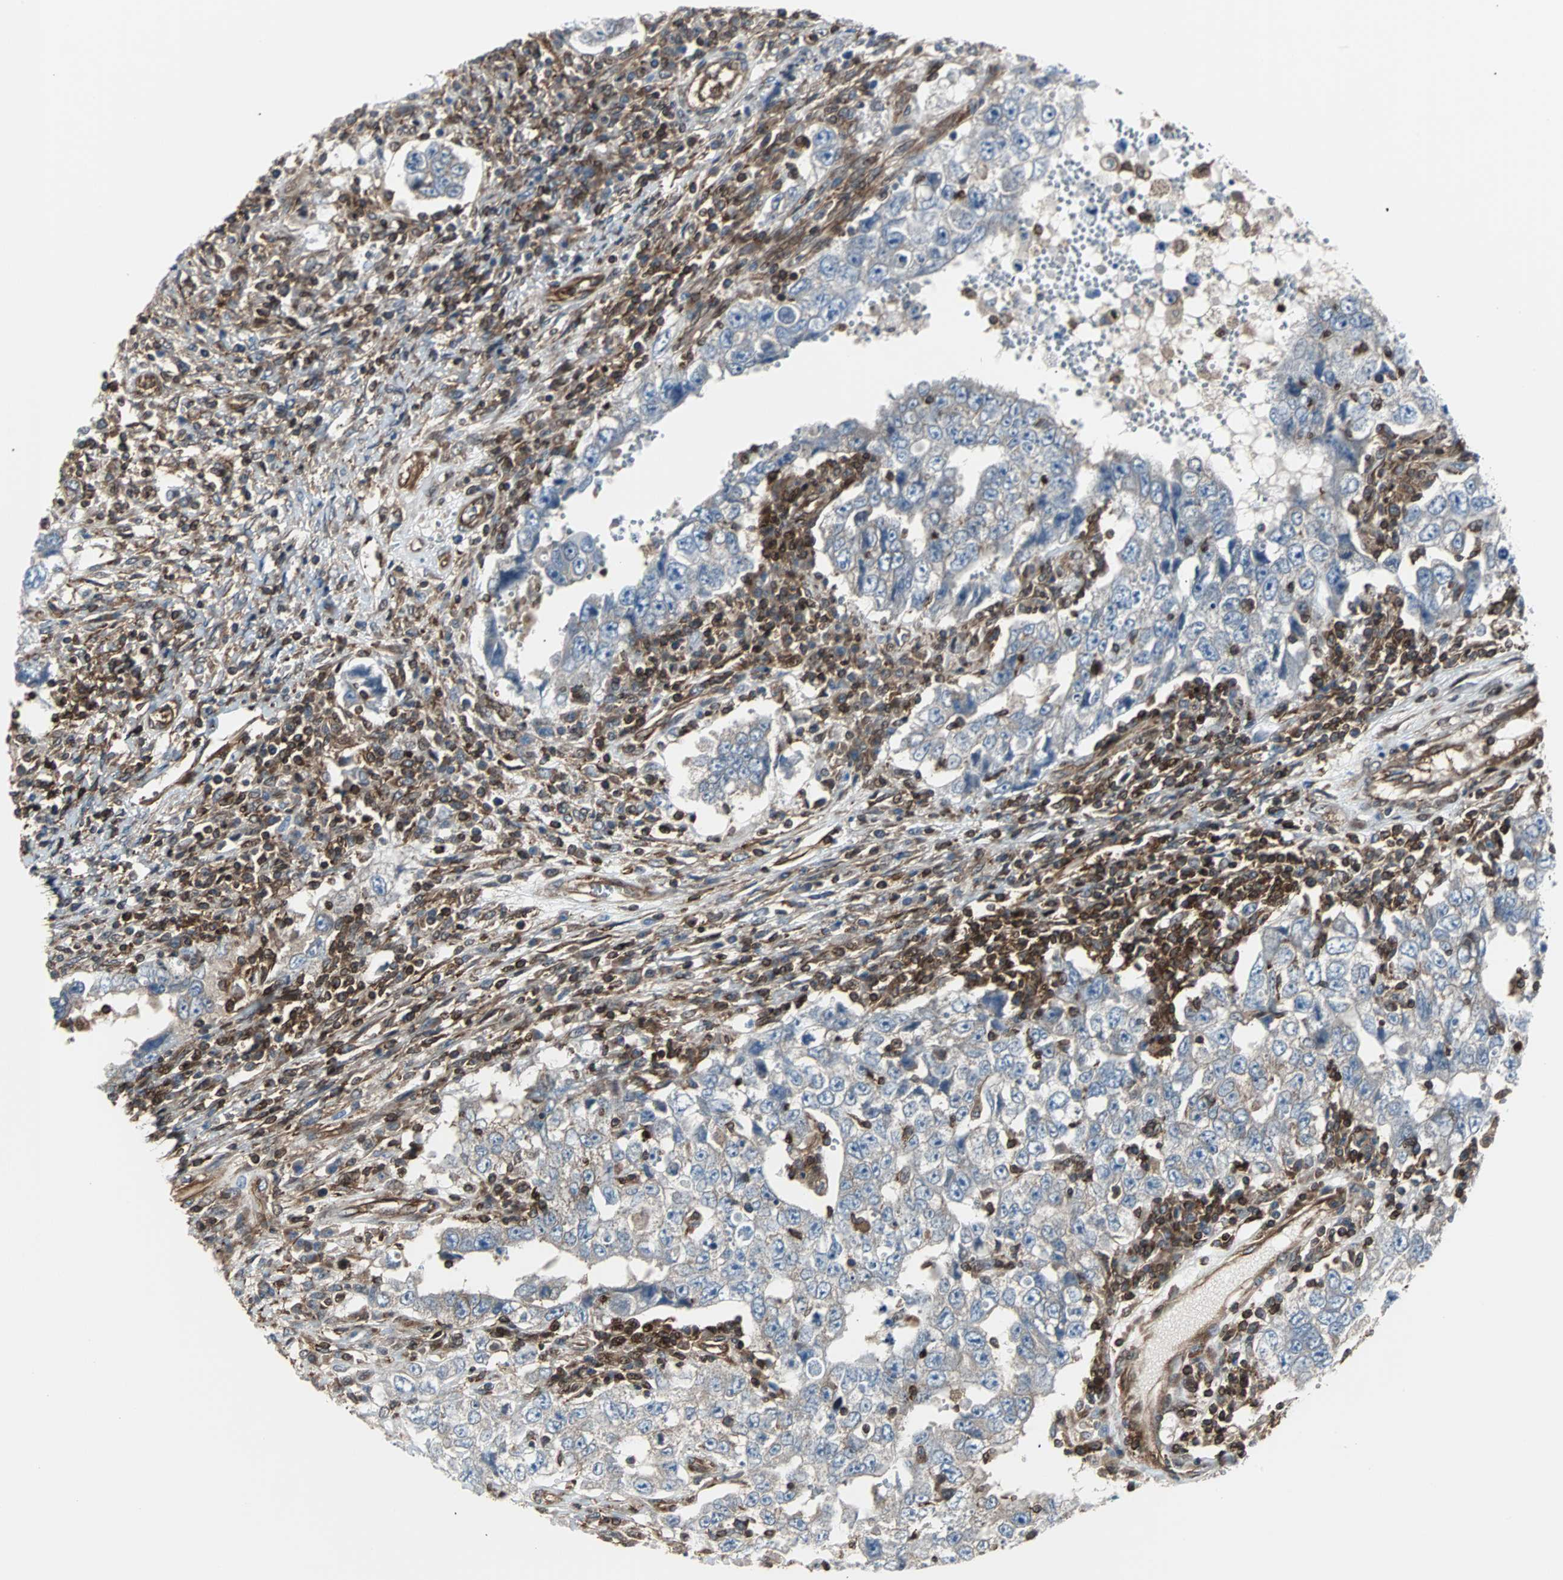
{"staining": {"intensity": "weak", "quantity": ">75%", "location": "cytoplasmic/membranous"}, "tissue": "testis cancer", "cell_type": "Tumor cells", "image_type": "cancer", "snomed": [{"axis": "morphology", "description": "Carcinoma, Embryonal, NOS"}, {"axis": "topography", "description": "Testis"}], "caption": "High-magnification brightfield microscopy of embryonal carcinoma (testis) stained with DAB (3,3'-diaminobenzidine) (brown) and counterstained with hematoxylin (blue). tumor cells exhibit weak cytoplasmic/membranous expression is appreciated in about>75% of cells. The staining was performed using DAB, with brown indicating positive protein expression. Nuclei are stained blue with hematoxylin.", "gene": "RELA", "patient": {"sex": "male", "age": 26}}